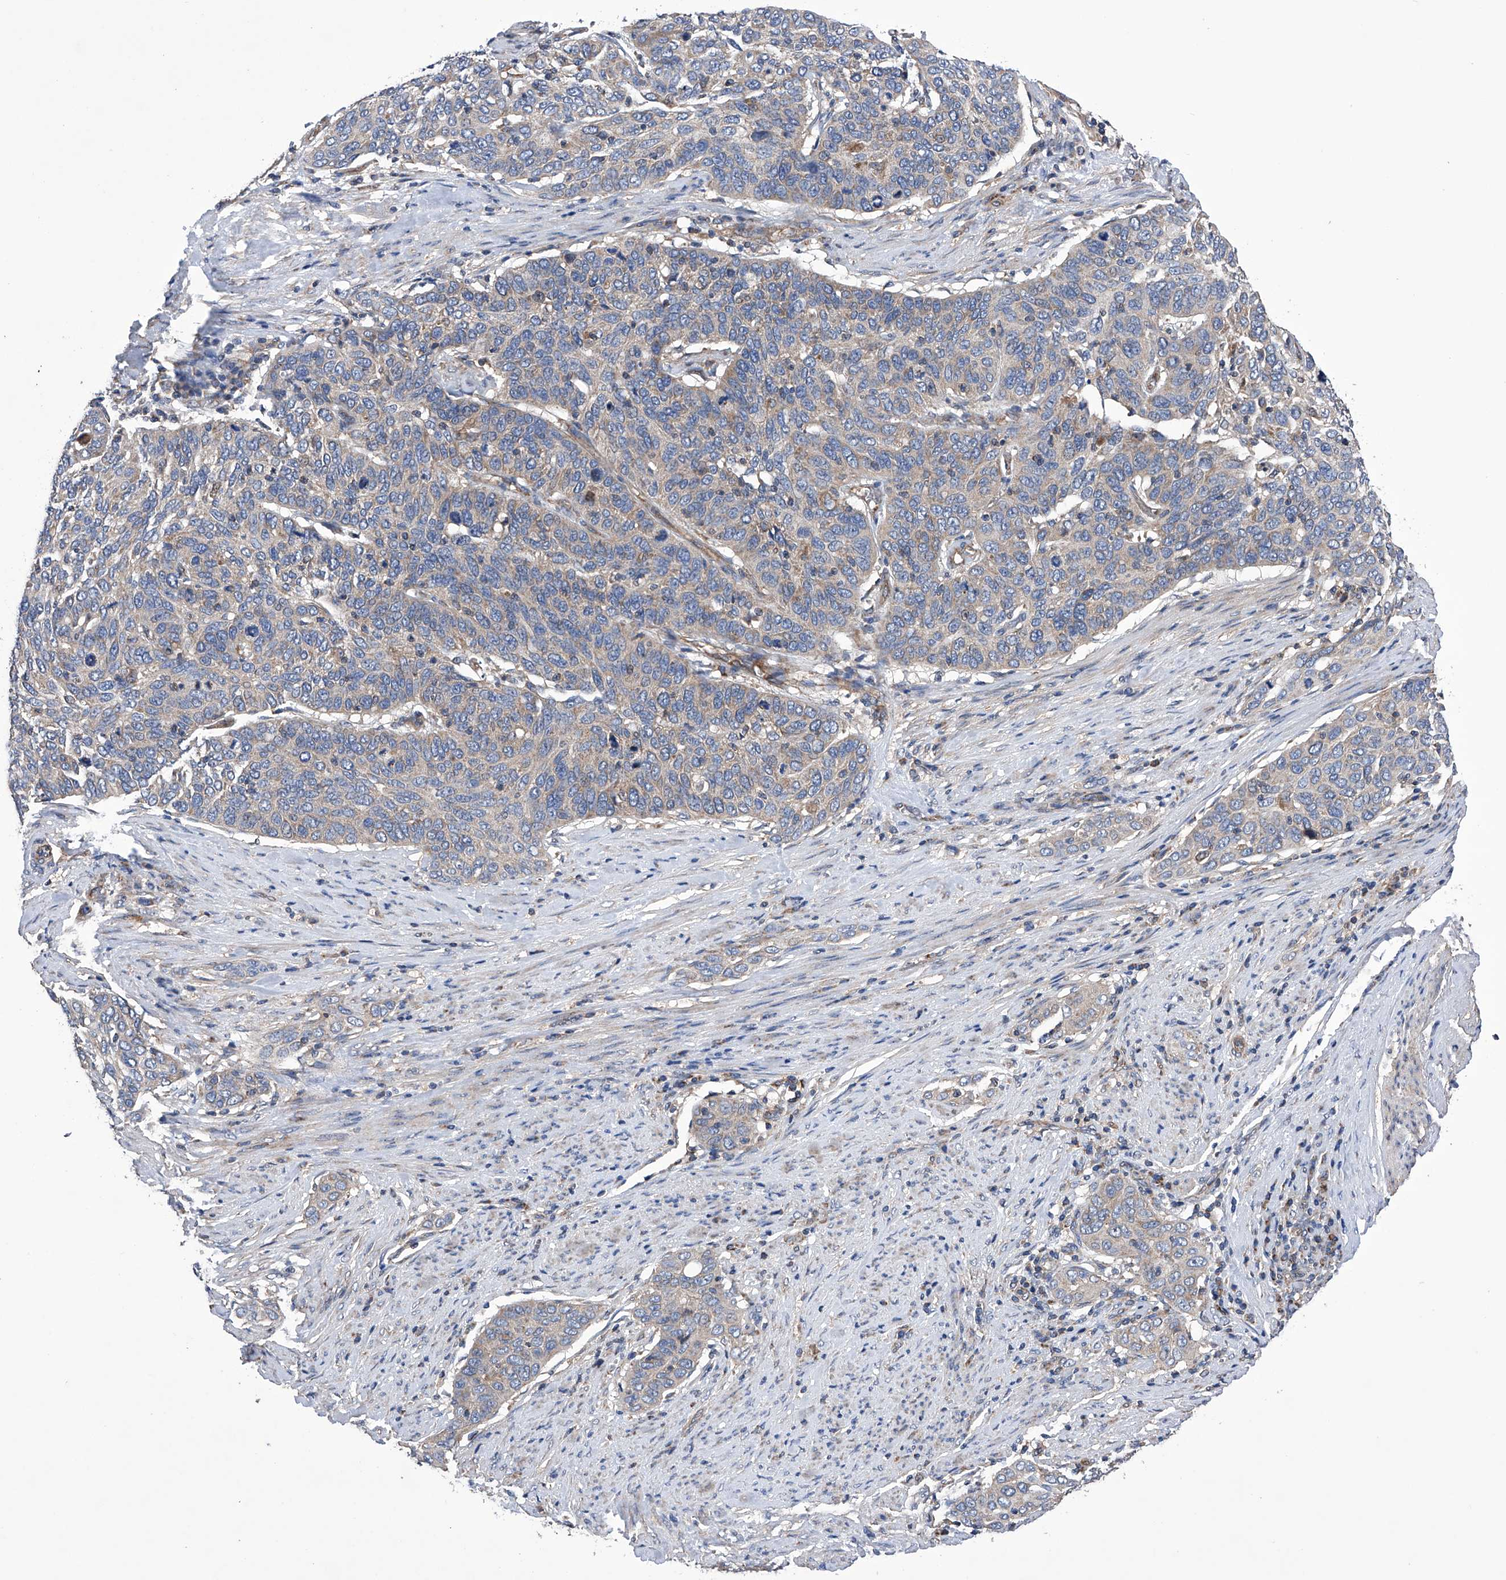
{"staining": {"intensity": "negative", "quantity": "none", "location": "none"}, "tissue": "cervical cancer", "cell_type": "Tumor cells", "image_type": "cancer", "snomed": [{"axis": "morphology", "description": "Squamous cell carcinoma, NOS"}, {"axis": "topography", "description": "Cervix"}], "caption": "DAB (3,3'-diaminobenzidine) immunohistochemical staining of human cervical cancer shows no significant expression in tumor cells. The staining was performed using DAB (3,3'-diaminobenzidine) to visualize the protein expression in brown, while the nuclei were stained in blue with hematoxylin (Magnification: 20x).", "gene": "EFCAB2", "patient": {"sex": "female", "age": 60}}